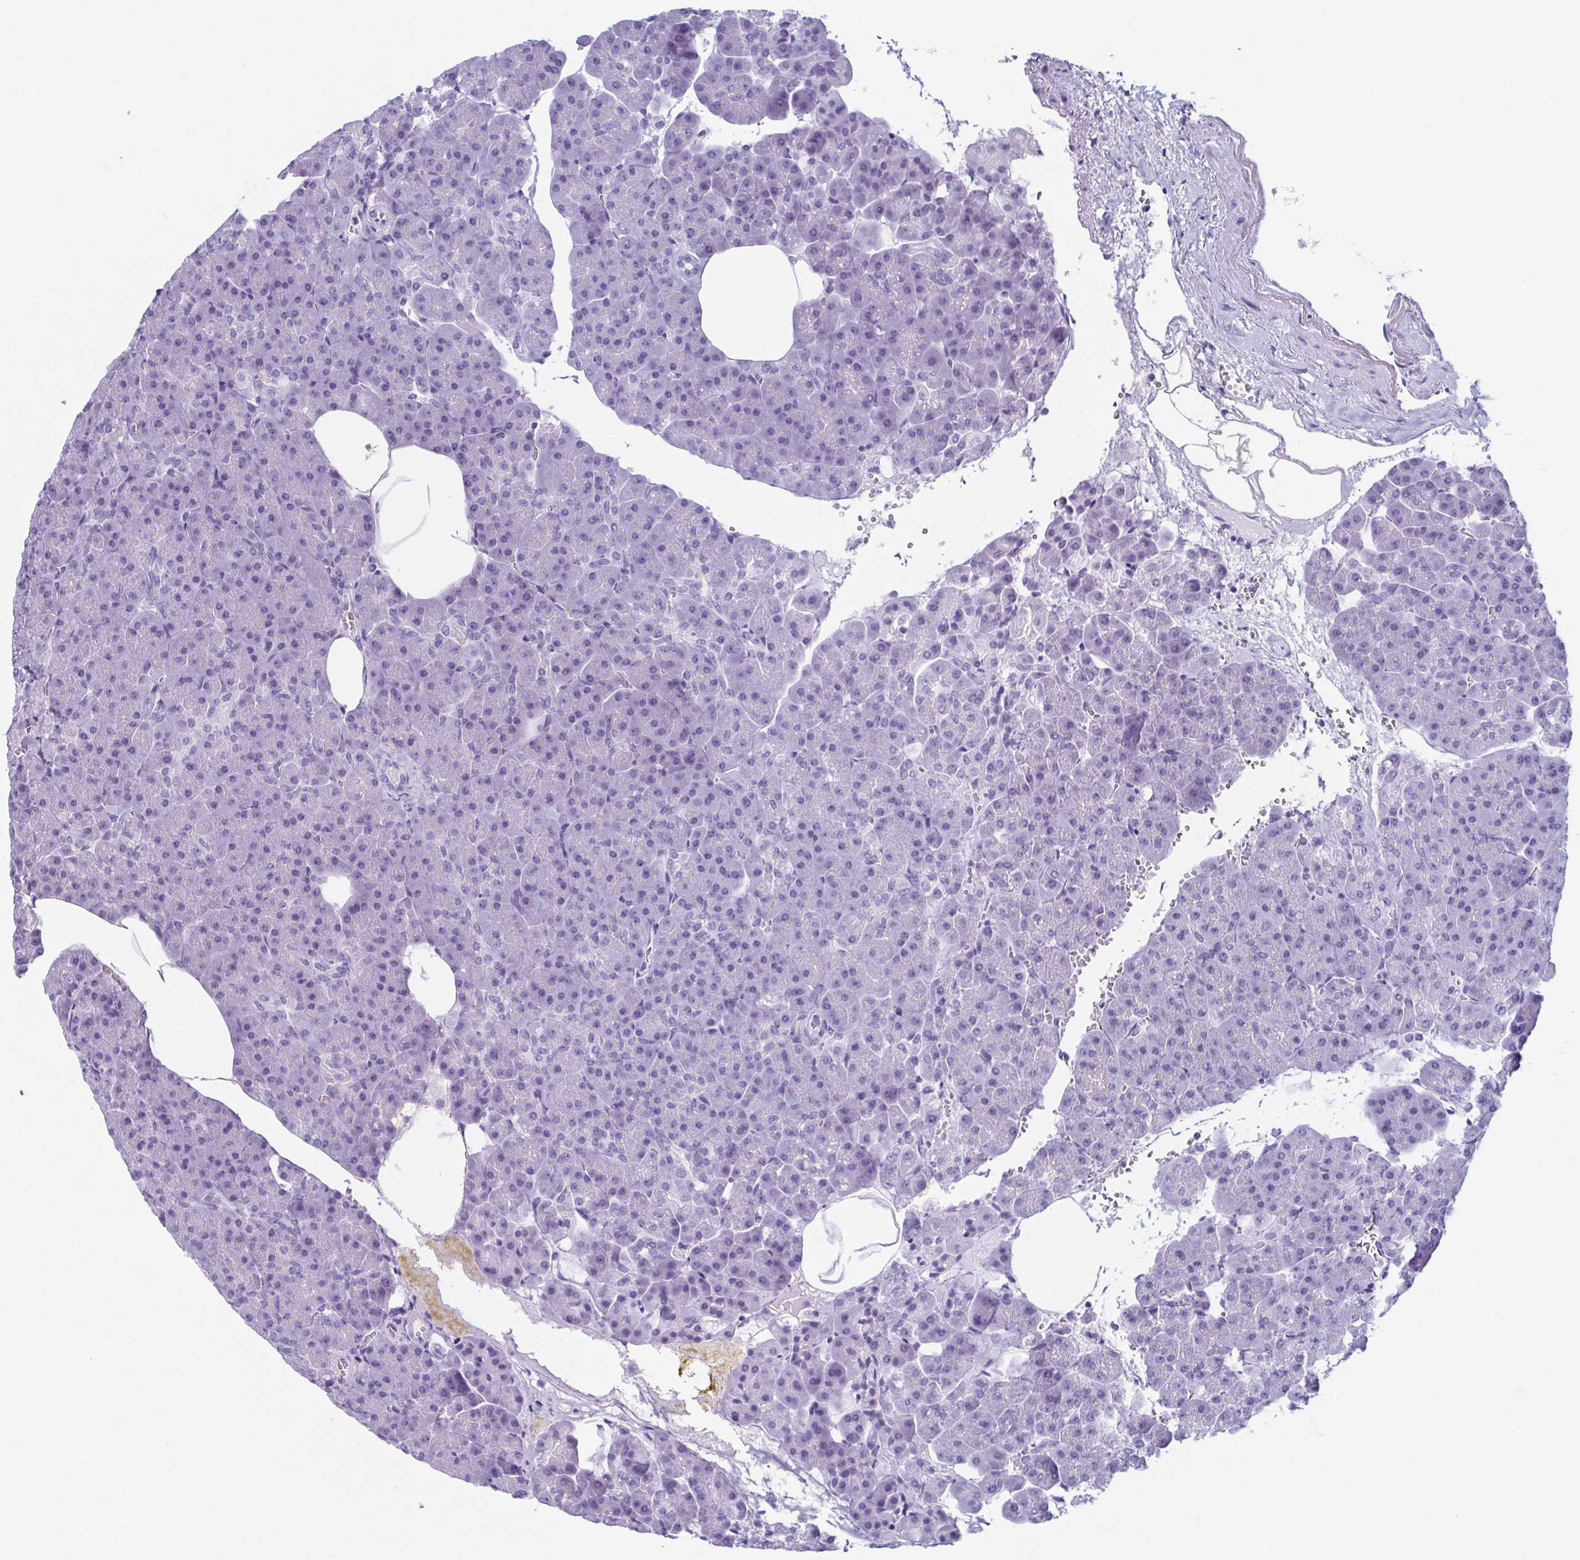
{"staining": {"intensity": "negative", "quantity": "none", "location": "none"}, "tissue": "pancreas", "cell_type": "Exocrine glandular cells", "image_type": "normal", "snomed": [{"axis": "morphology", "description": "Normal tissue, NOS"}, {"axis": "topography", "description": "Pancreas"}], "caption": "Immunohistochemical staining of benign pancreas demonstrates no significant staining in exocrine glandular cells. (Immunohistochemistry, brightfield microscopy, high magnification).", "gene": "ENKUR", "patient": {"sex": "female", "age": 74}}